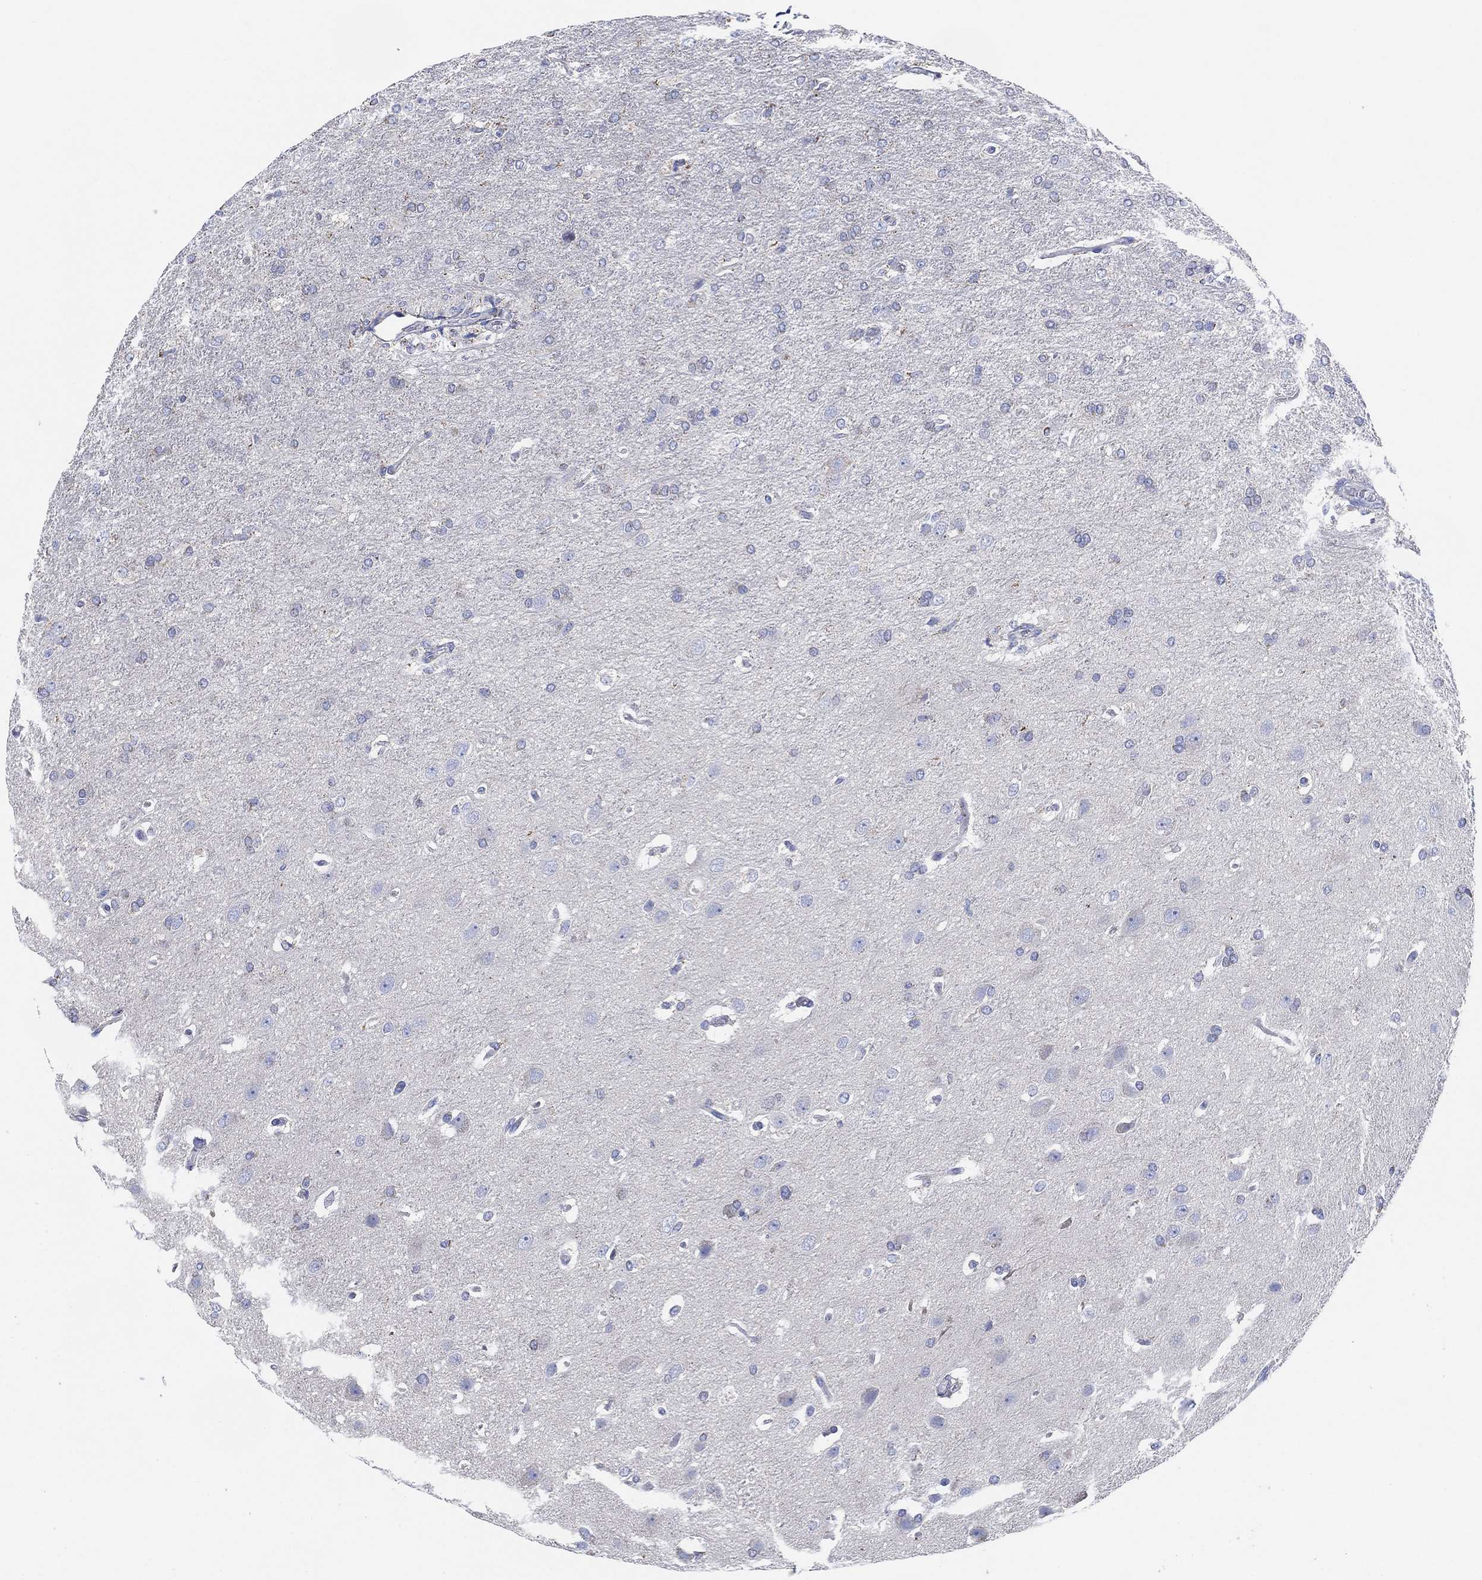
{"staining": {"intensity": "negative", "quantity": "none", "location": "none"}, "tissue": "glioma", "cell_type": "Tumor cells", "image_type": "cancer", "snomed": [{"axis": "morphology", "description": "Glioma, malignant, High grade"}, {"axis": "topography", "description": "Brain"}], "caption": "Immunohistochemistry of human glioma displays no staining in tumor cells.", "gene": "CFTR", "patient": {"sex": "male", "age": 68}}